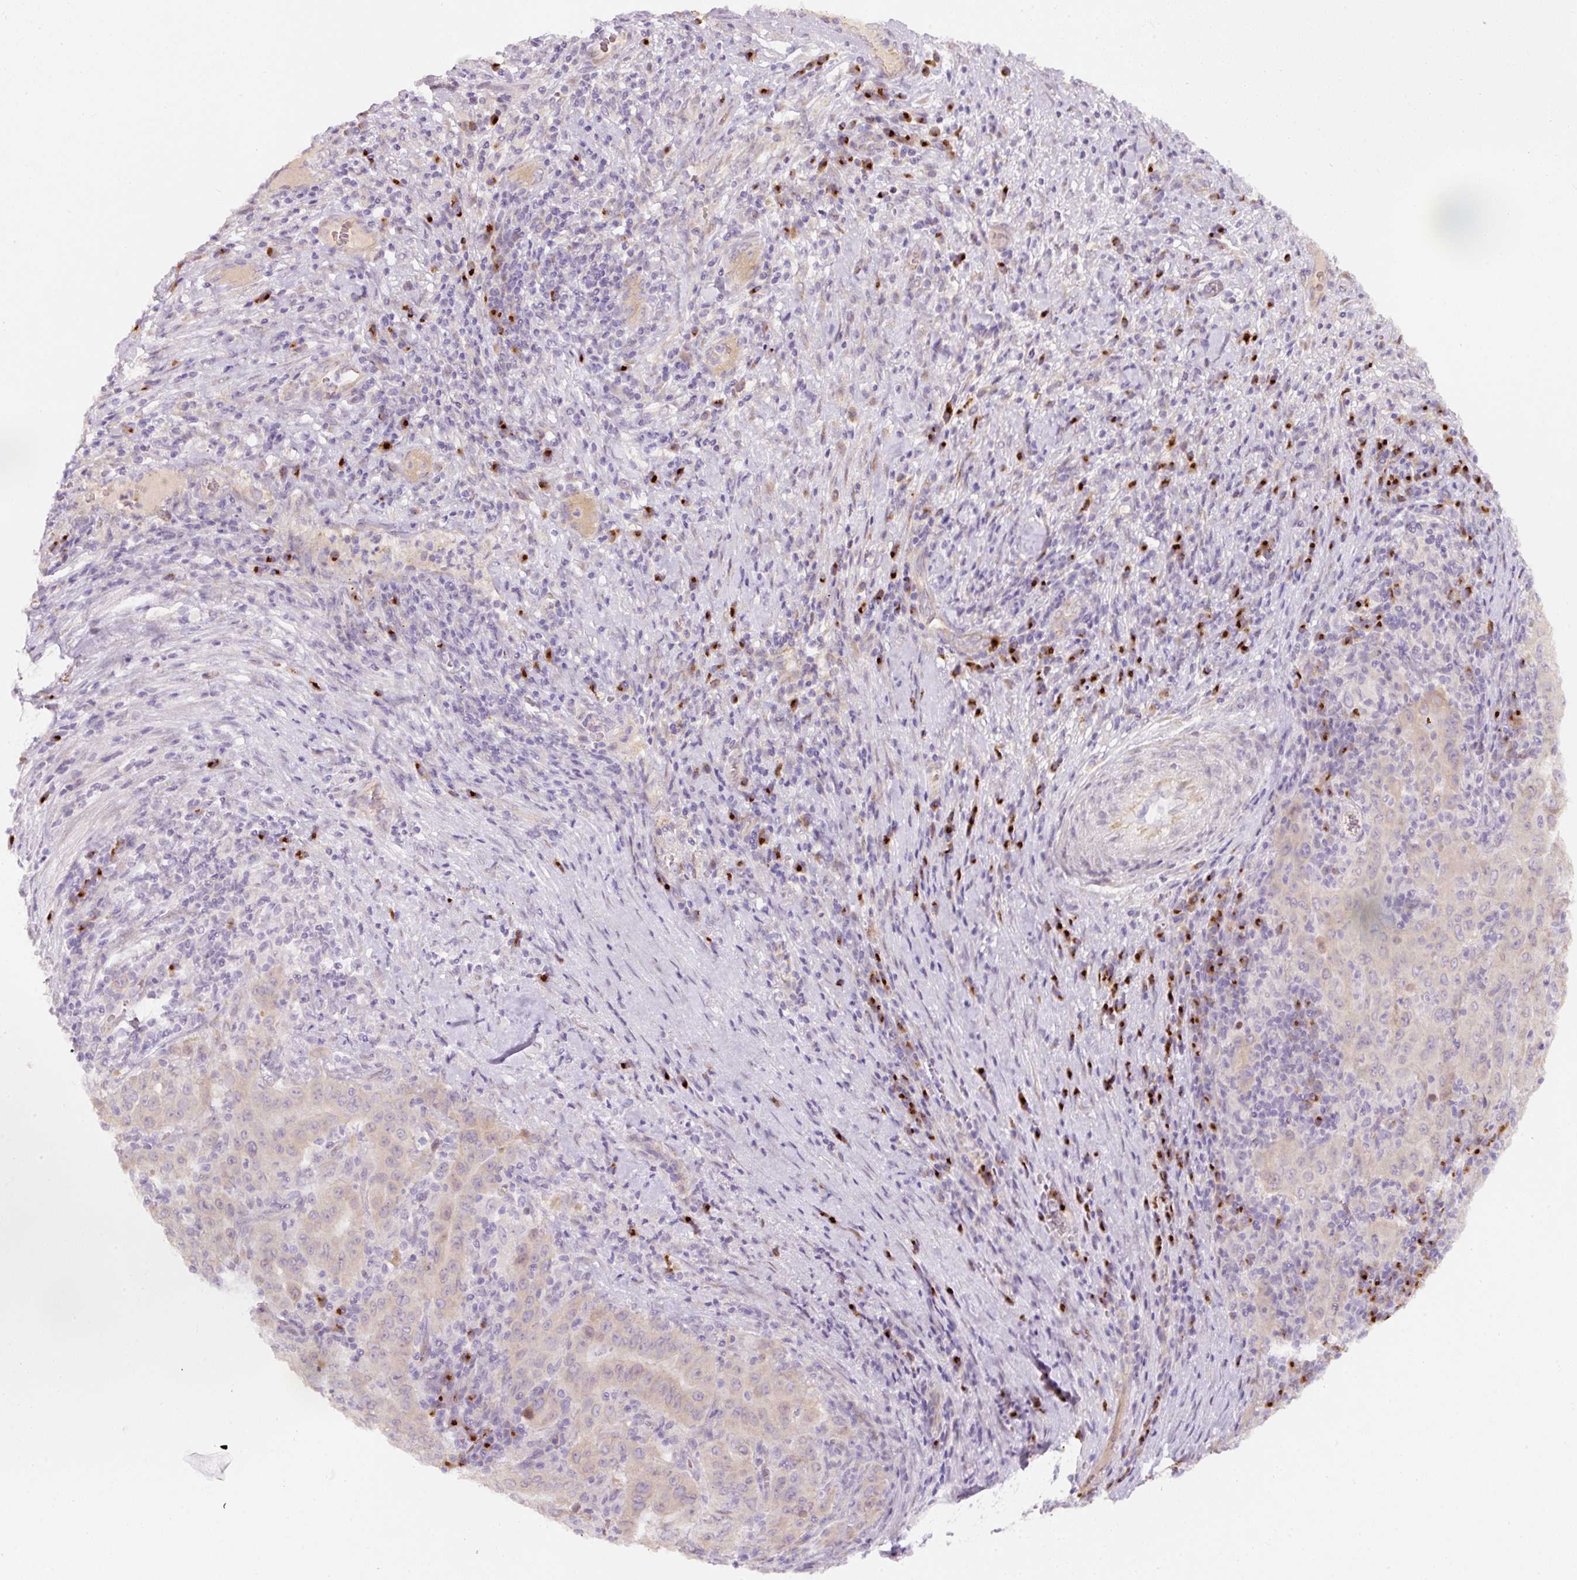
{"staining": {"intensity": "negative", "quantity": "none", "location": "none"}, "tissue": "pancreatic cancer", "cell_type": "Tumor cells", "image_type": "cancer", "snomed": [{"axis": "morphology", "description": "Adenocarcinoma, NOS"}, {"axis": "topography", "description": "Pancreas"}], "caption": "This micrograph is of pancreatic cancer stained with immunohistochemistry to label a protein in brown with the nuclei are counter-stained blue. There is no expression in tumor cells.", "gene": "NBPF11", "patient": {"sex": "male", "age": 63}}